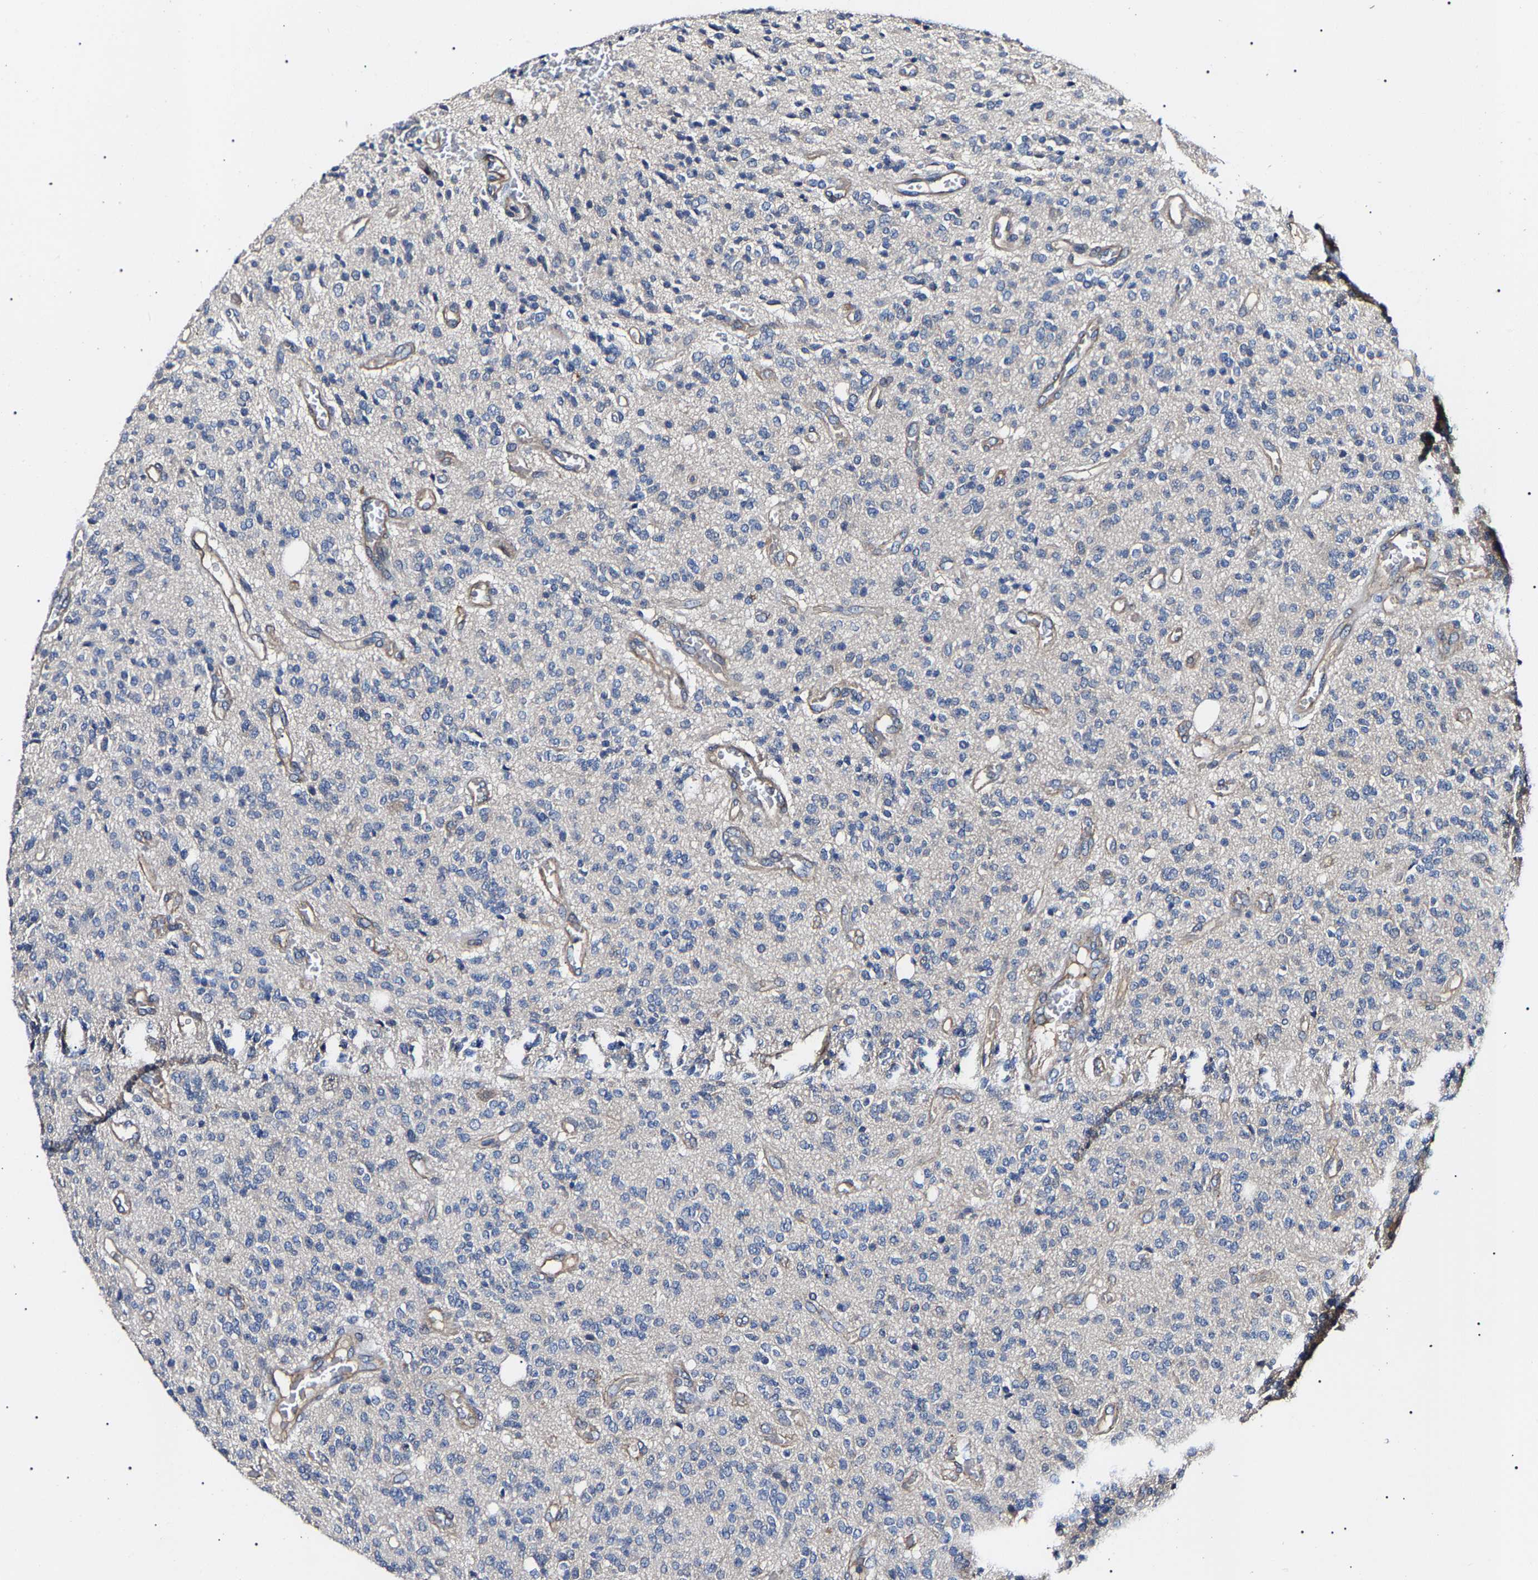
{"staining": {"intensity": "negative", "quantity": "none", "location": "none"}, "tissue": "glioma", "cell_type": "Tumor cells", "image_type": "cancer", "snomed": [{"axis": "morphology", "description": "Glioma, malignant, High grade"}, {"axis": "topography", "description": "Brain"}], "caption": "Tumor cells are negative for protein expression in human glioma.", "gene": "KLHL42", "patient": {"sex": "male", "age": 34}}